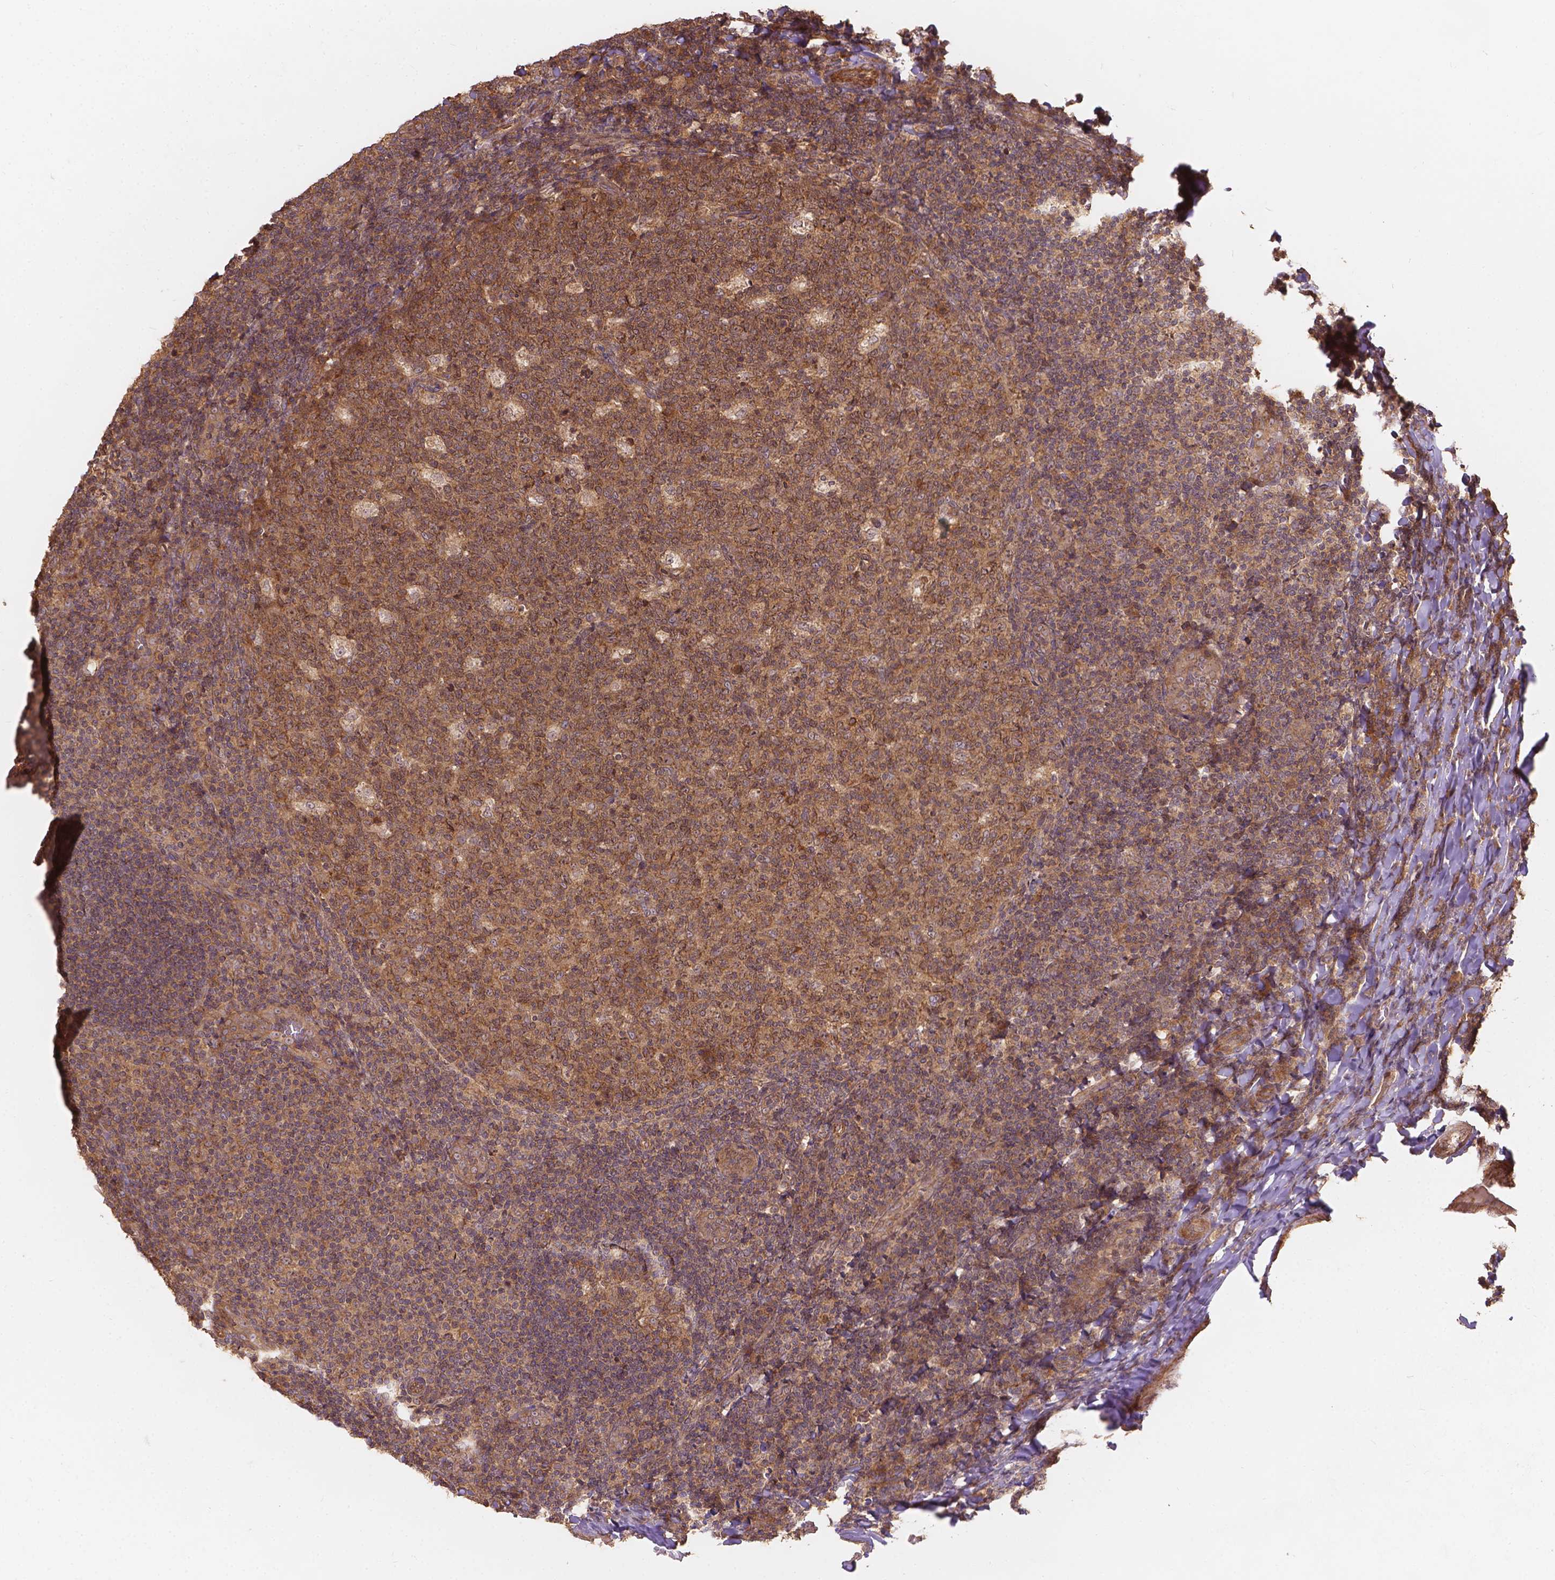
{"staining": {"intensity": "moderate", "quantity": ">75%", "location": "cytoplasmic/membranous"}, "tissue": "tonsil", "cell_type": "Germinal center cells", "image_type": "normal", "snomed": [{"axis": "morphology", "description": "Normal tissue, NOS"}, {"axis": "topography", "description": "Tonsil"}], "caption": "A high-resolution photomicrograph shows IHC staining of benign tonsil, which displays moderate cytoplasmic/membranous positivity in about >75% of germinal center cells.", "gene": "XPR1", "patient": {"sex": "male", "age": 17}}